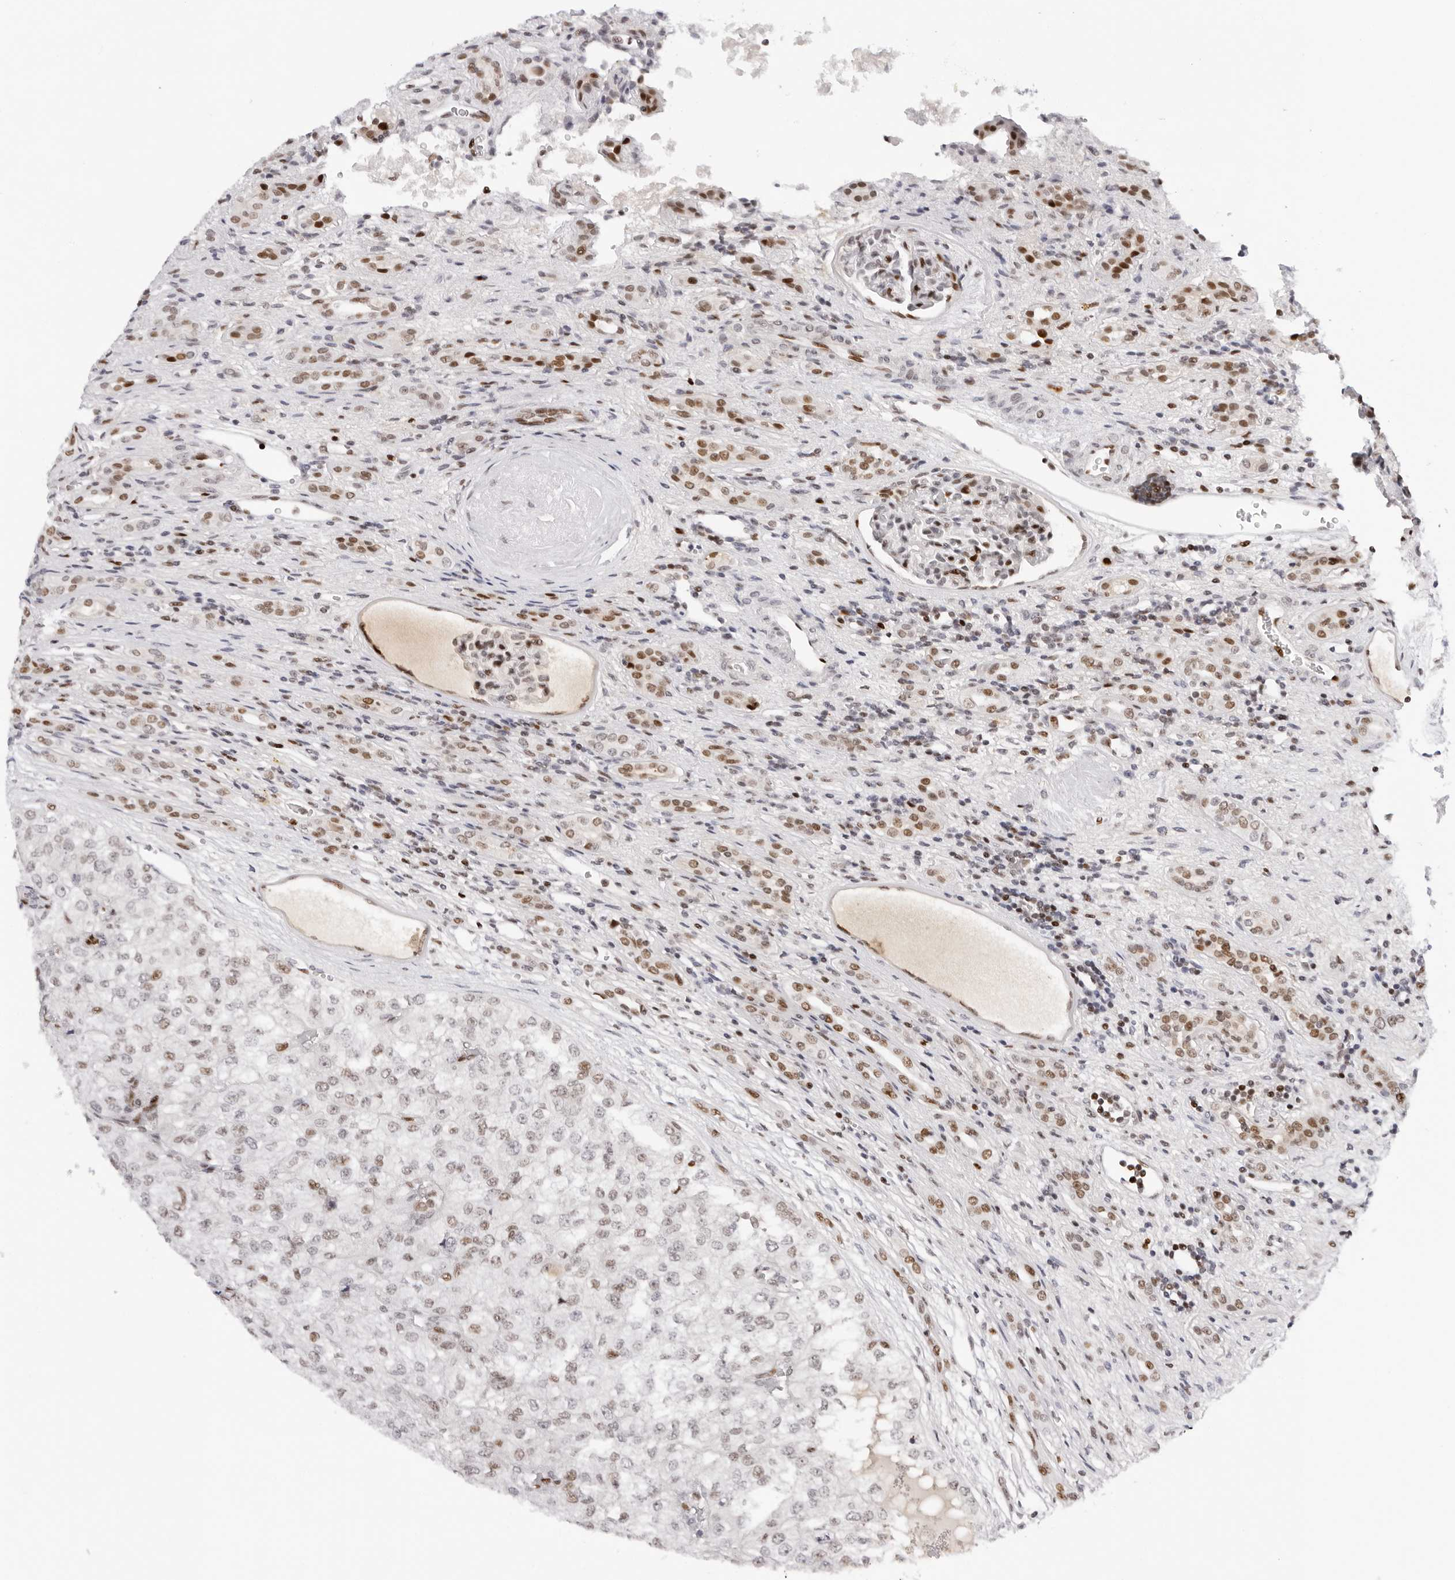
{"staining": {"intensity": "moderate", "quantity": "<25%", "location": "nuclear"}, "tissue": "renal cancer", "cell_type": "Tumor cells", "image_type": "cancer", "snomed": [{"axis": "morphology", "description": "Adenocarcinoma, NOS"}, {"axis": "topography", "description": "Kidney"}], "caption": "Tumor cells demonstrate low levels of moderate nuclear expression in approximately <25% of cells in human renal cancer.", "gene": "OGG1", "patient": {"sex": "female", "age": 54}}